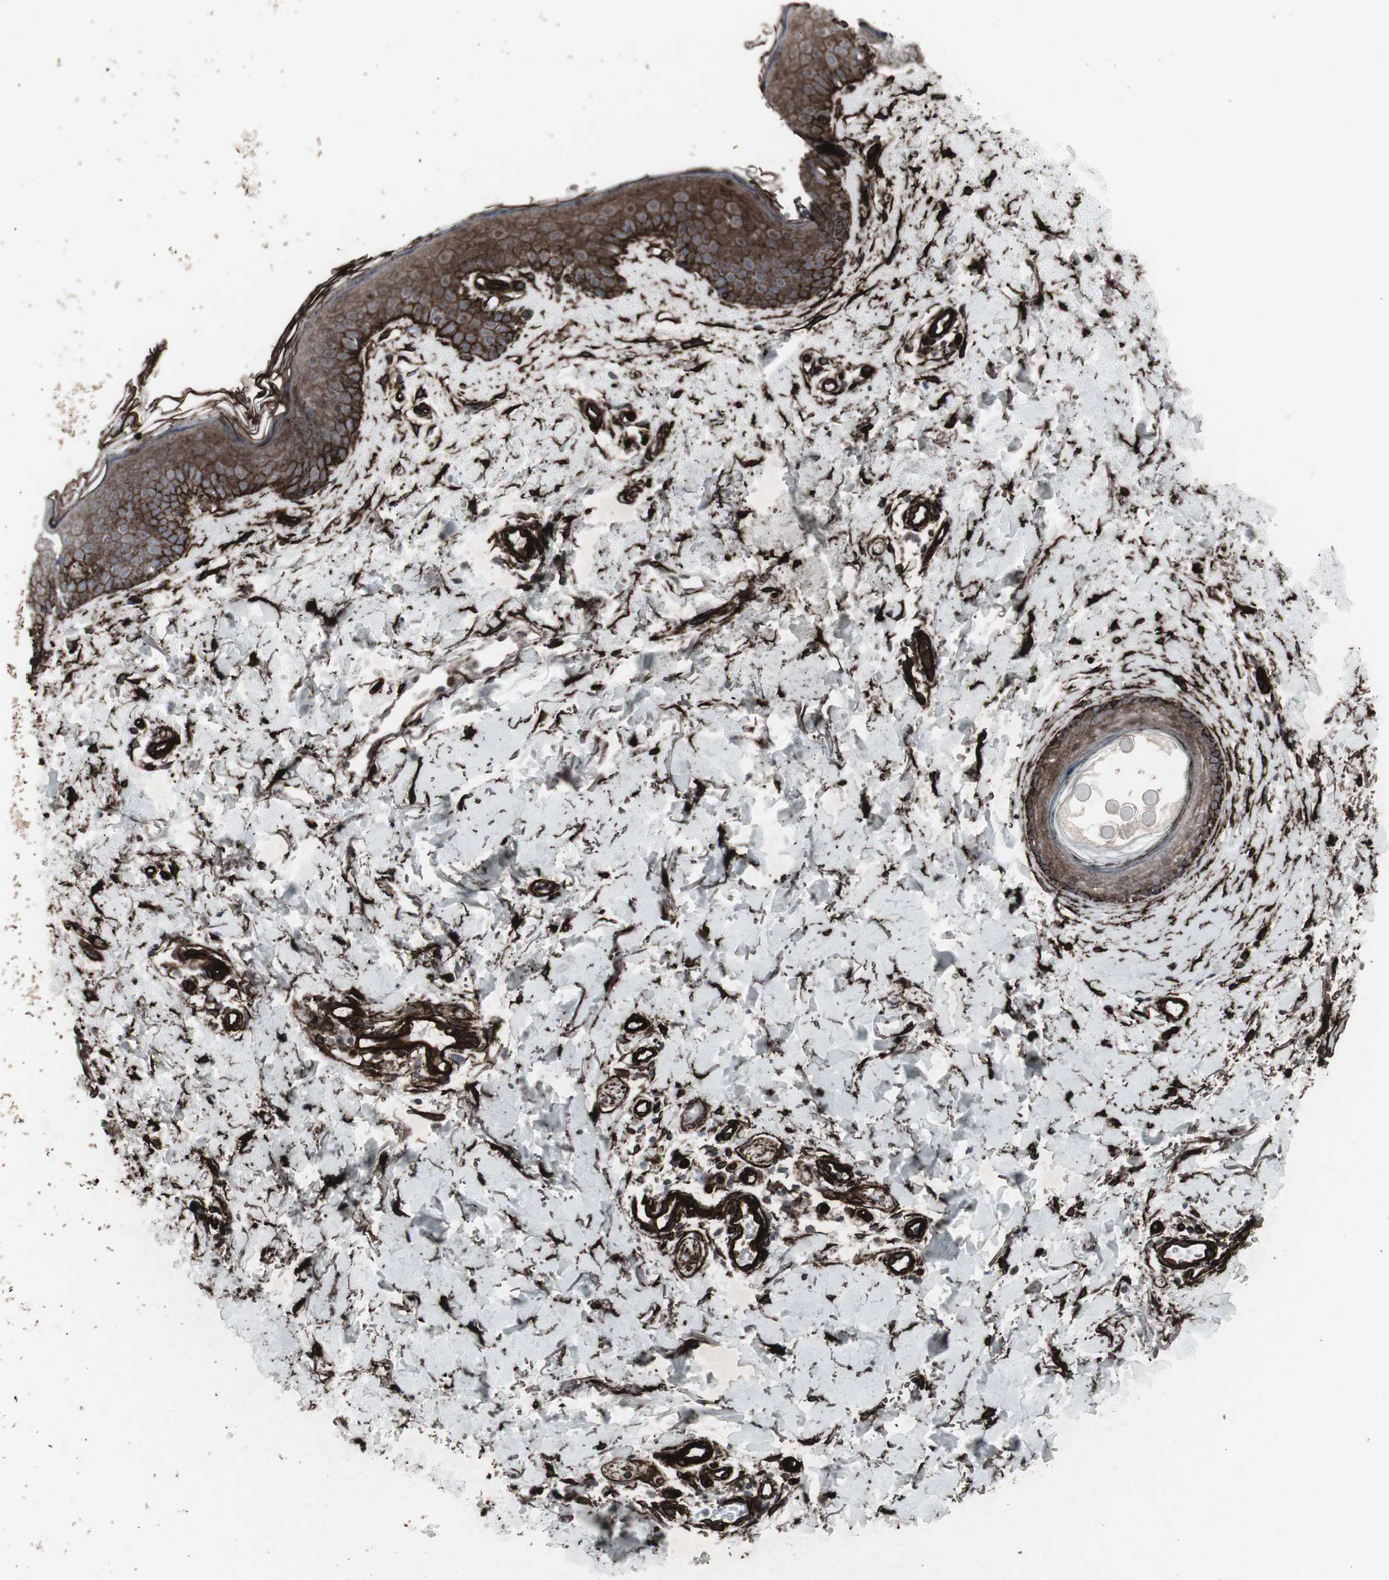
{"staining": {"intensity": "strong", "quantity": ">75%", "location": "cytoplasmic/membranous"}, "tissue": "skin", "cell_type": "Fibroblasts", "image_type": "normal", "snomed": [{"axis": "morphology", "description": "Normal tissue, NOS"}, {"axis": "topography", "description": "Skin"}], "caption": "Fibroblasts reveal high levels of strong cytoplasmic/membranous positivity in approximately >75% of cells in unremarkable skin.", "gene": "PDGFA", "patient": {"sex": "female", "age": 56}}